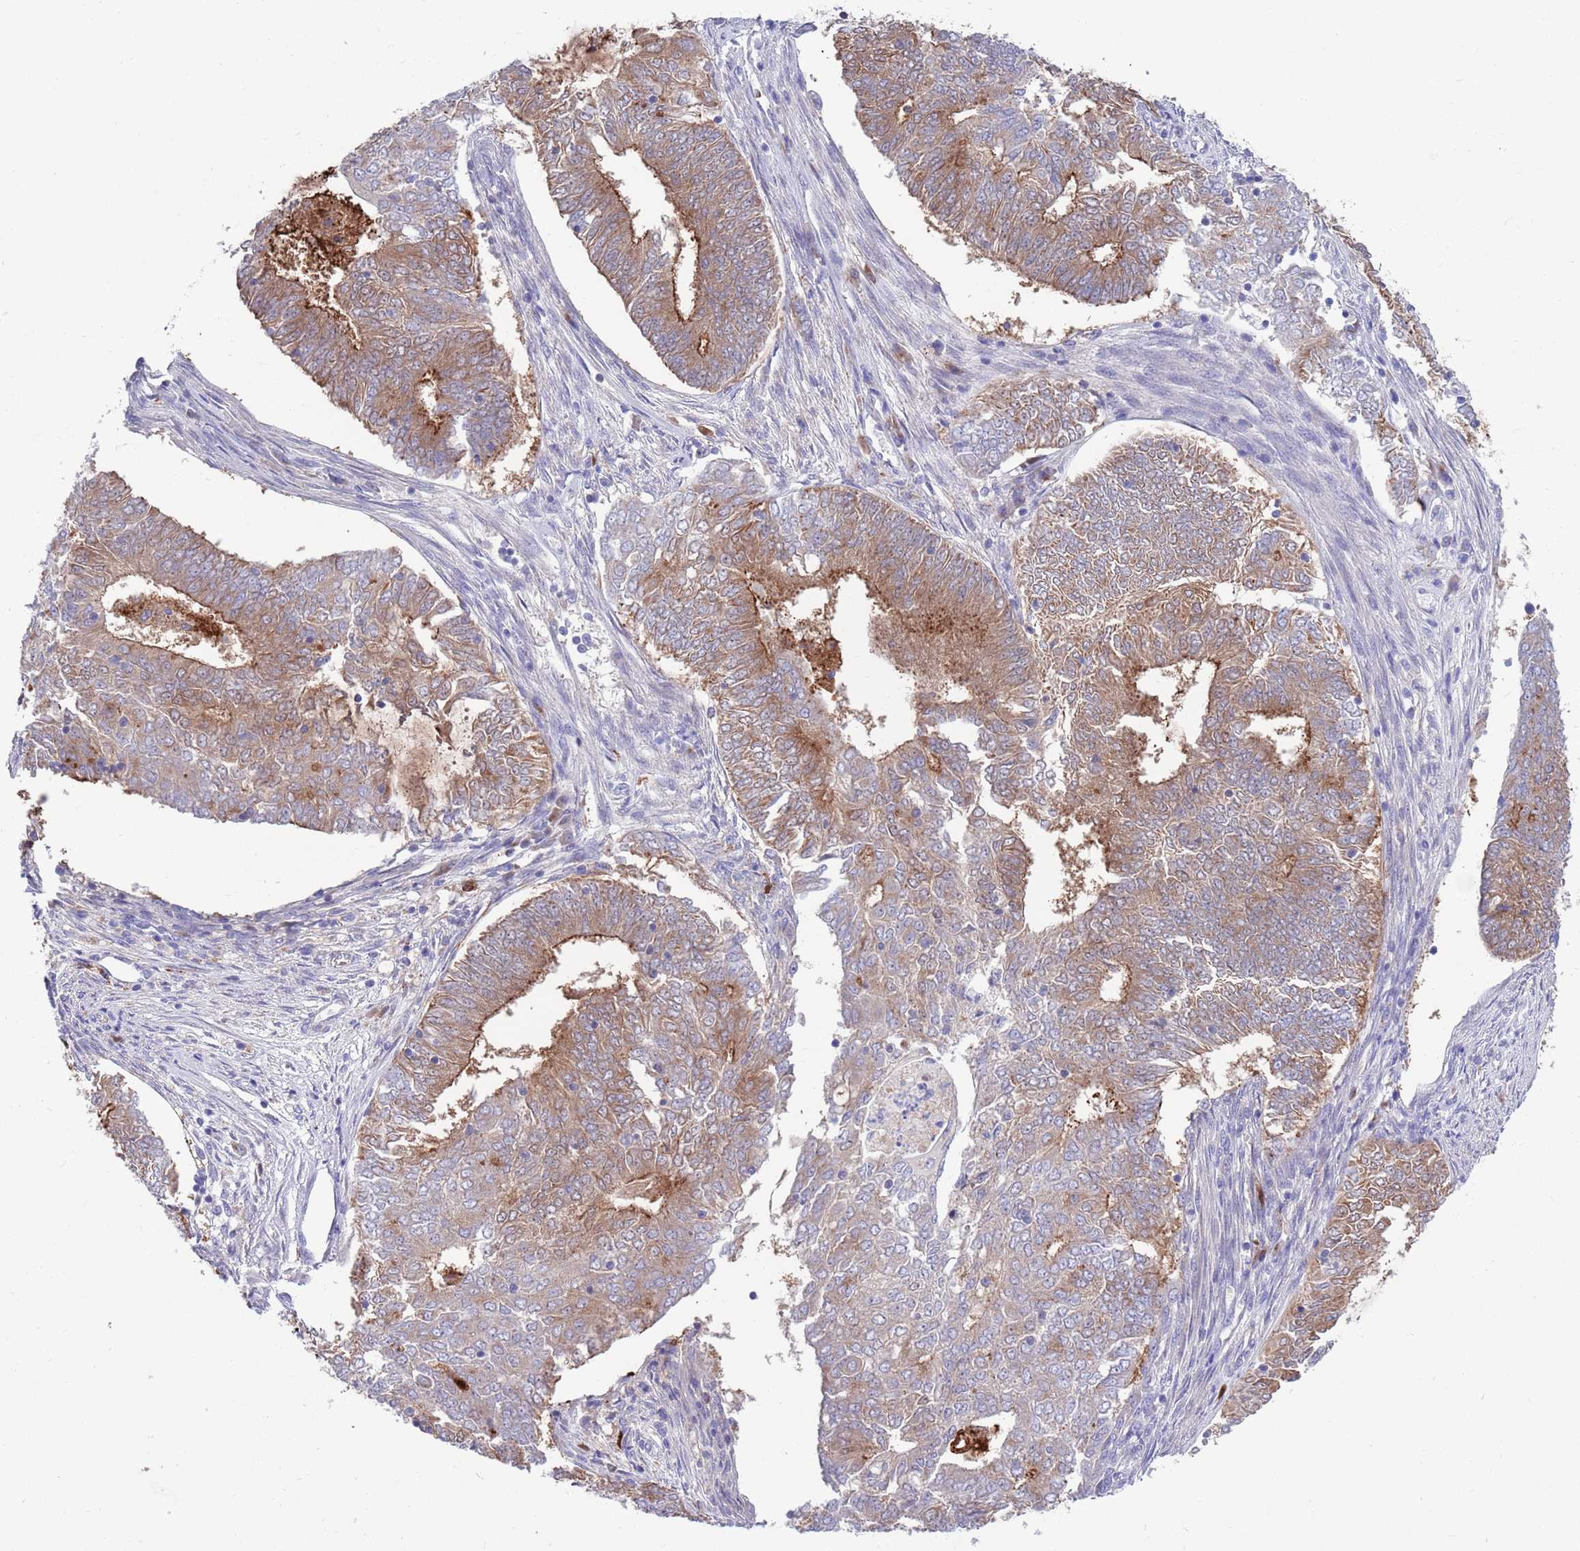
{"staining": {"intensity": "moderate", "quantity": ">75%", "location": "cytoplasmic/membranous"}, "tissue": "endometrial cancer", "cell_type": "Tumor cells", "image_type": "cancer", "snomed": [{"axis": "morphology", "description": "Adenocarcinoma, NOS"}, {"axis": "topography", "description": "Endometrium"}], "caption": "Human endometrial adenocarcinoma stained with a brown dye exhibits moderate cytoplasmic/membranous positive staining in about >75% of tumor cells.", "gene": "KLHL29", "patient": {"sex": "female", "age": 62}}